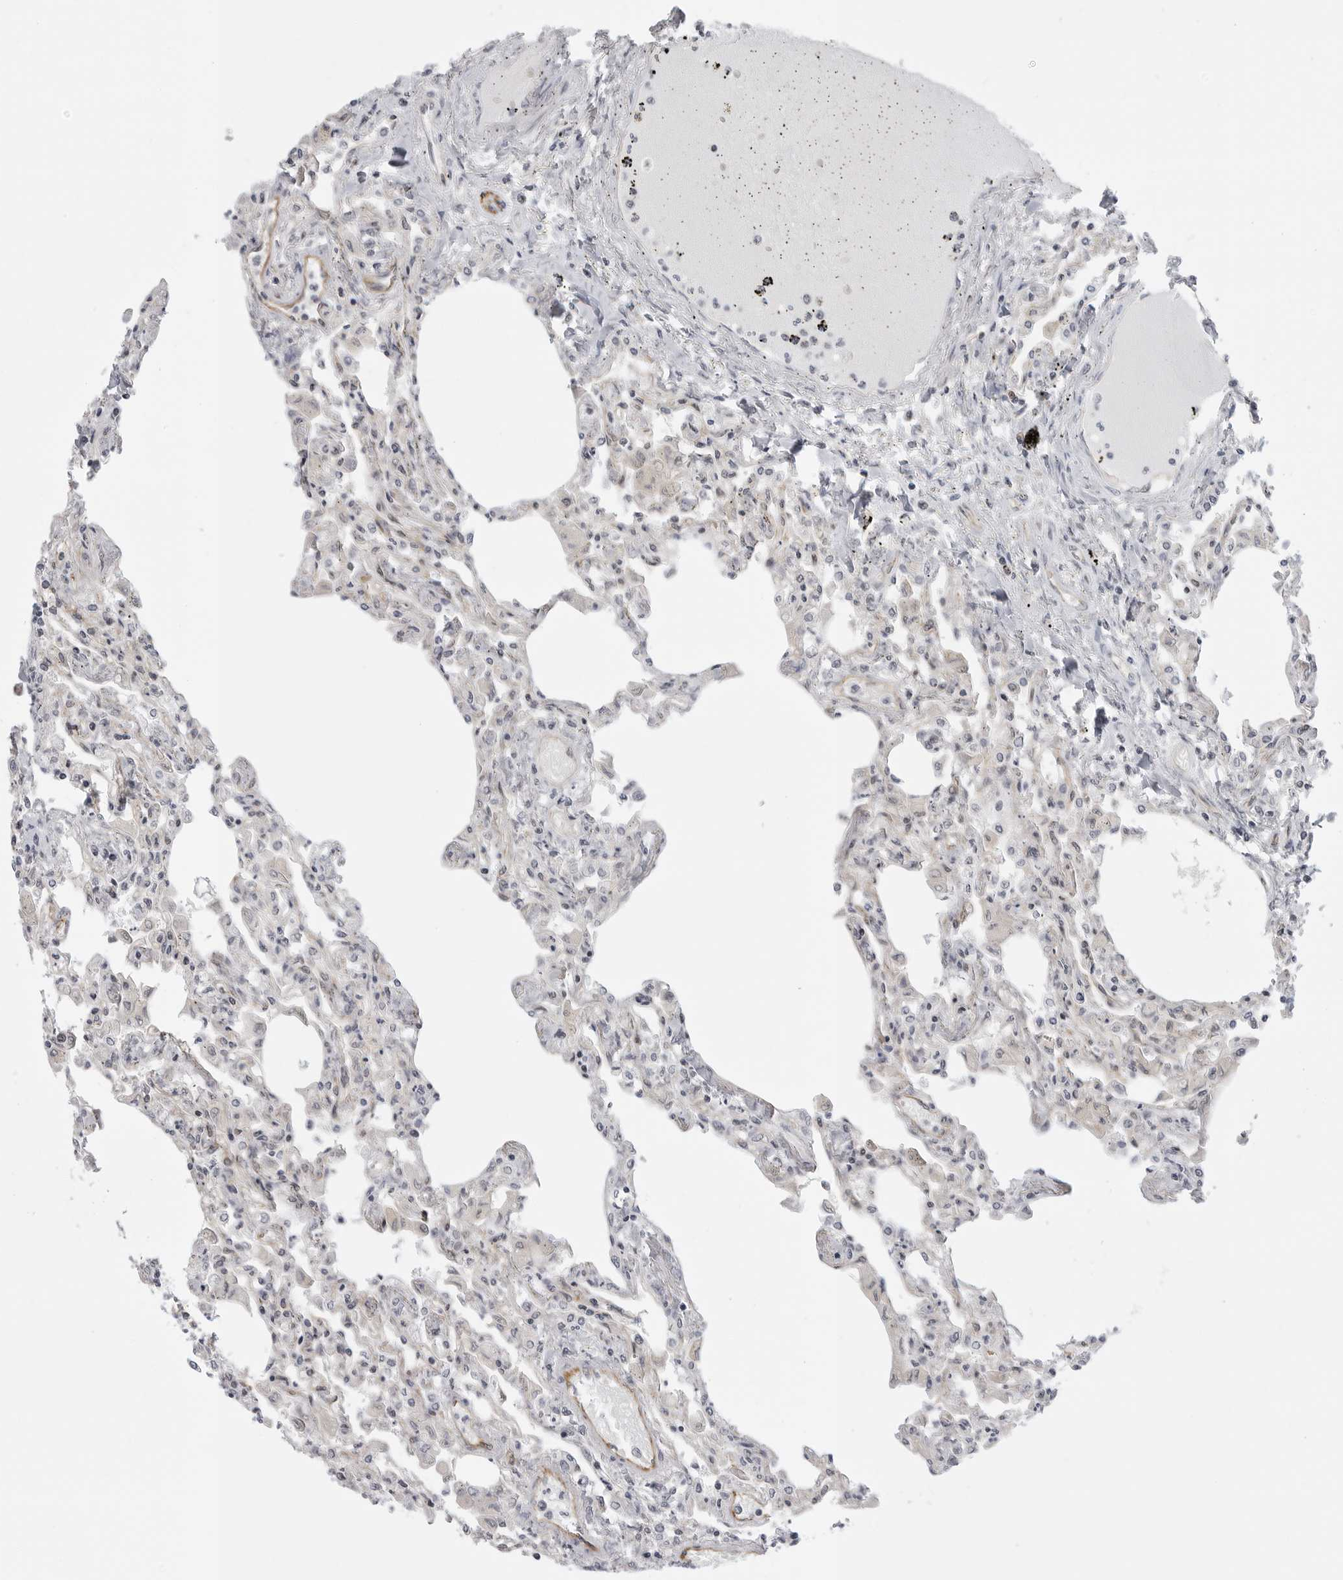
{"staining": {"intensity": "moderate", "quantity": "<25%", "location": "cytoplasmic/membranous"}, "tissue": "lung", "cell_type": "Alveolar cells", "image_type": "normal", "snomed": [{"axis": "morphology", "description": "Normal tissue, NOS"}, {"axis": "topography", "description": "Bronchus"}, {"axis": "topography", "description": "Lung"}], "caption": "Alveolar cells reveal low levels of moderate cytoplasmic/membranous positivity in about <25% of cells in unremarkable lung. (brown staining indicates protein expression, while blue staining denotes nuclei).", "gene": "CEP295NL", "patient": {"sex": "female", "age": 49}}